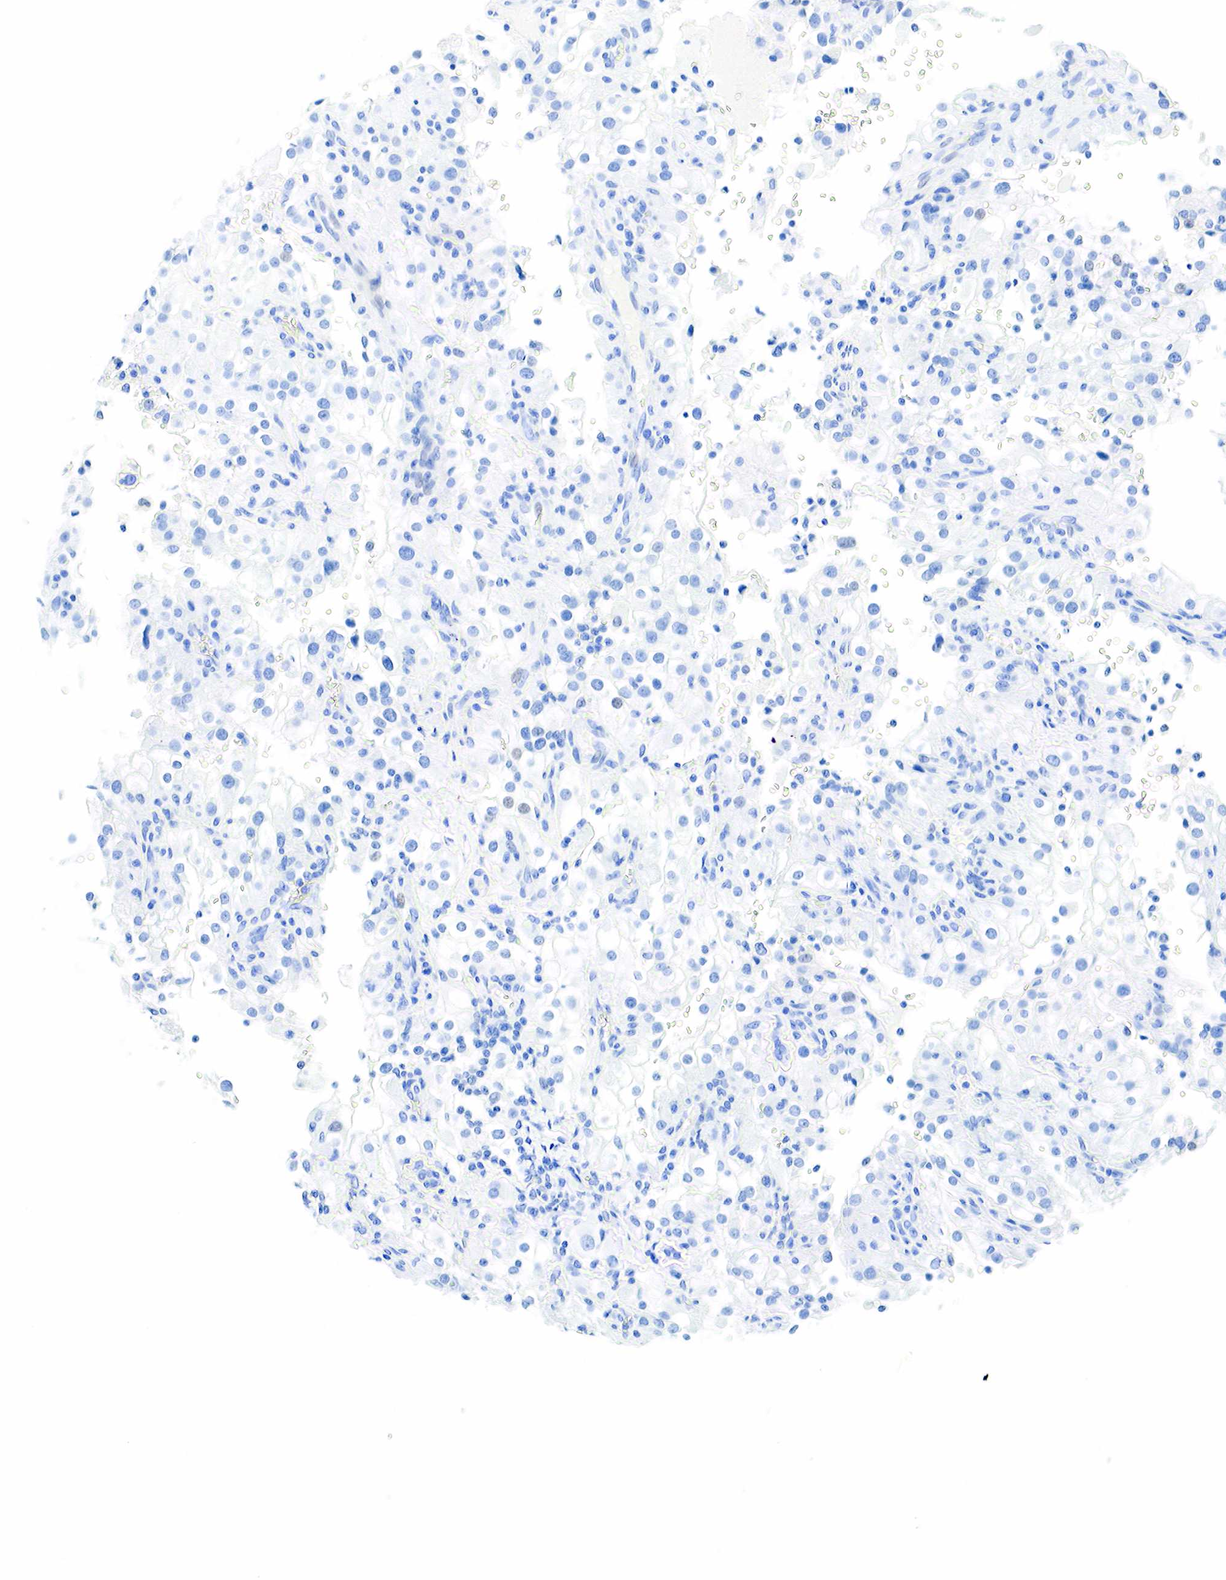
{"staining": {"intensity": "negative", "quantity": "none", "location": "none"}, "tissue": "renal cancer", "cell_type": "Tumor cells", "image_type": "cancer", "snomed": [{"axis": "morphology", "description": "Adenocarcinoma, NOS"}, {"axis": "topography", "description": "Kidney"}], "caption": "Immunohistochemical staining of human renal adenocarcinoma shows no significant staining in tumor cells.", "gene": "INHA", "patient": {"sex": "female", "age": 52}}